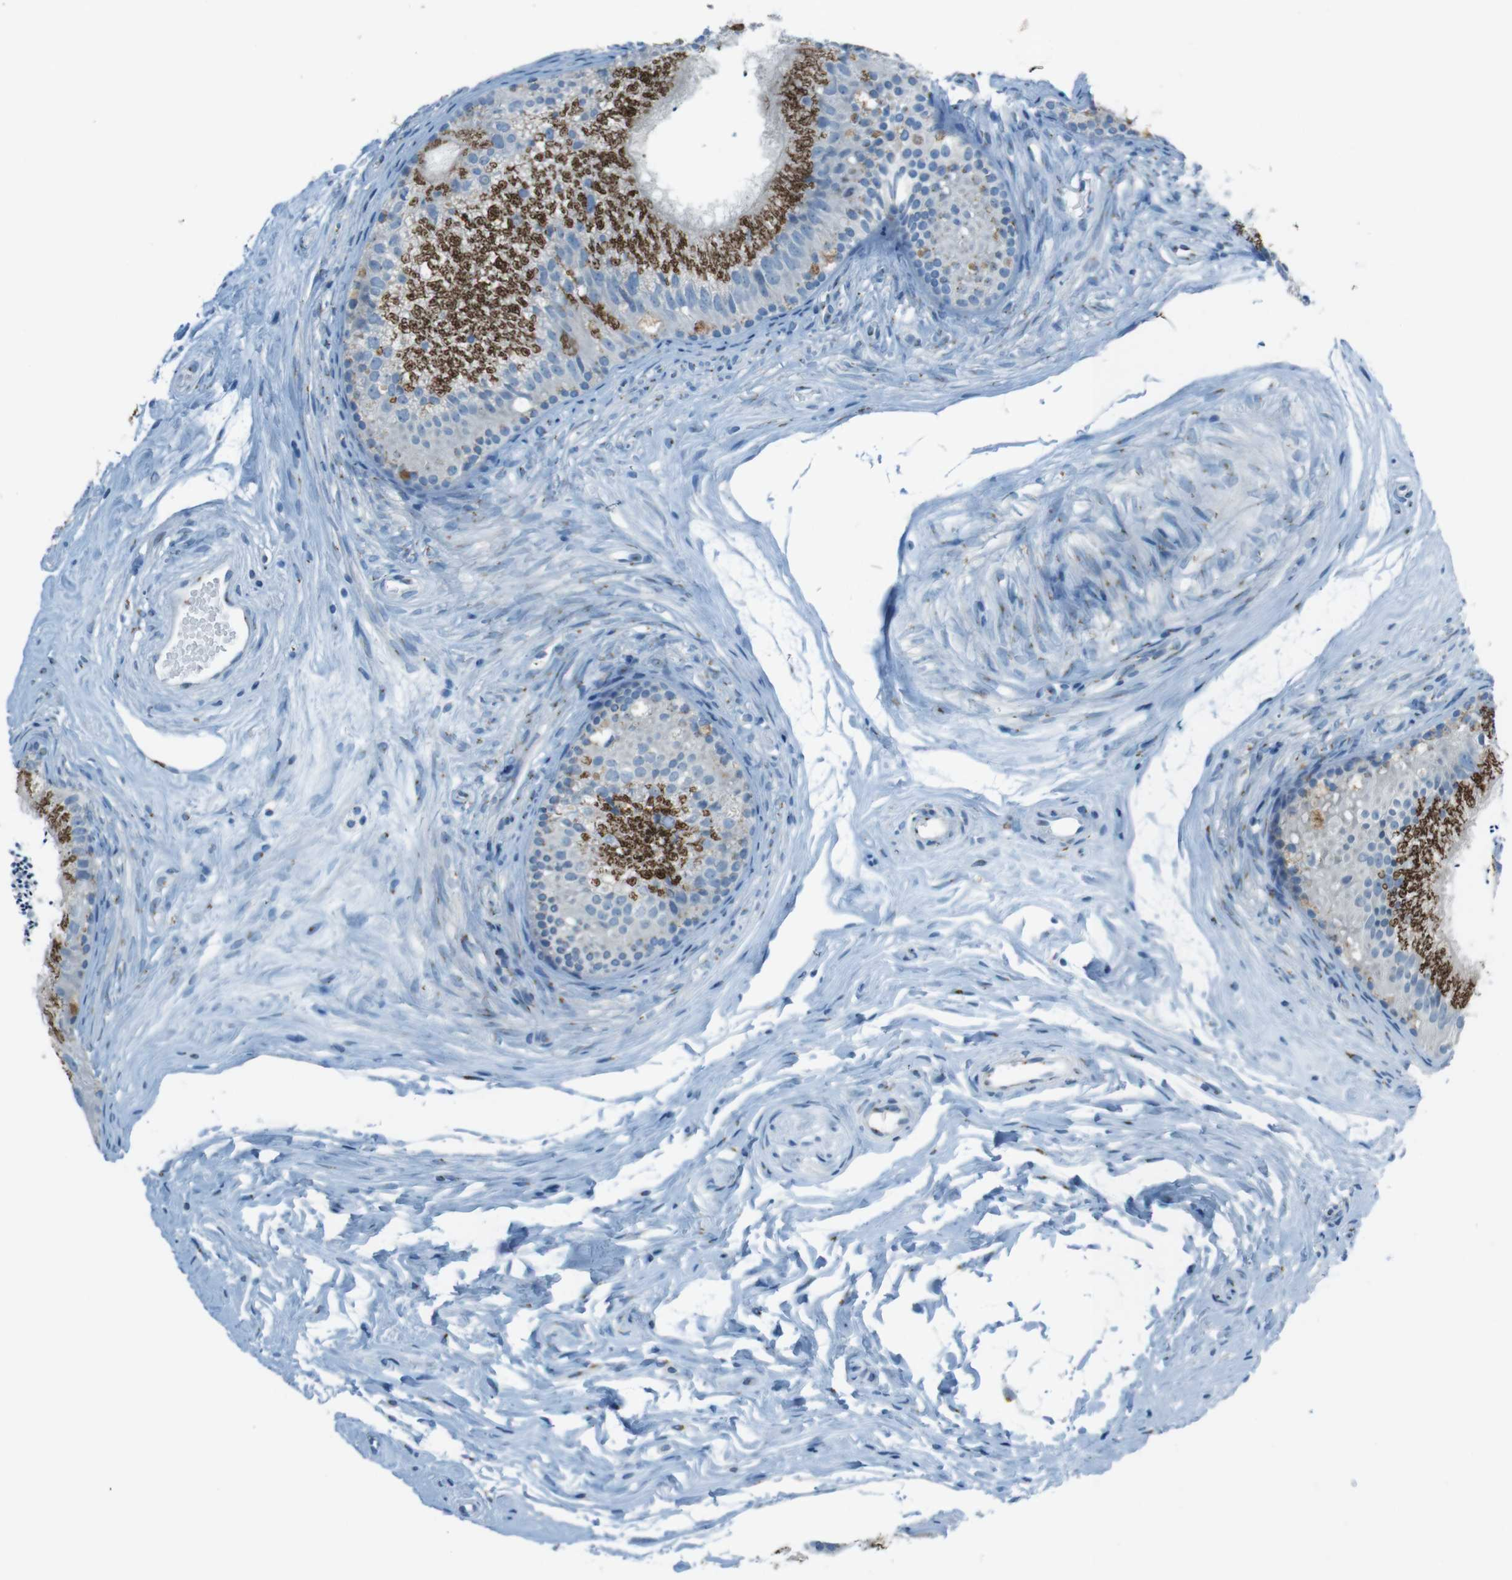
{"staining": {"intensity": "moderate", "quantity": "25%-75%", "location": "cytoplasmic/membranous"}, "tissue": "epididymis", "cell_type": "Glandular cells", "image_type": "normal", "snomed": [{"axis": "morphology", "description": "Normal tissue, NOS"}, {"axis": "topography", "description": "Epididymis"}], "caption": "Protein expression analysis of normal epididymis exhibits moderate cytoplasmic/membranous expression in approximately 25%-75% of glandular cells.", "gene": "TXNDC15", "patient": {"sex": "male", "age": 56}}